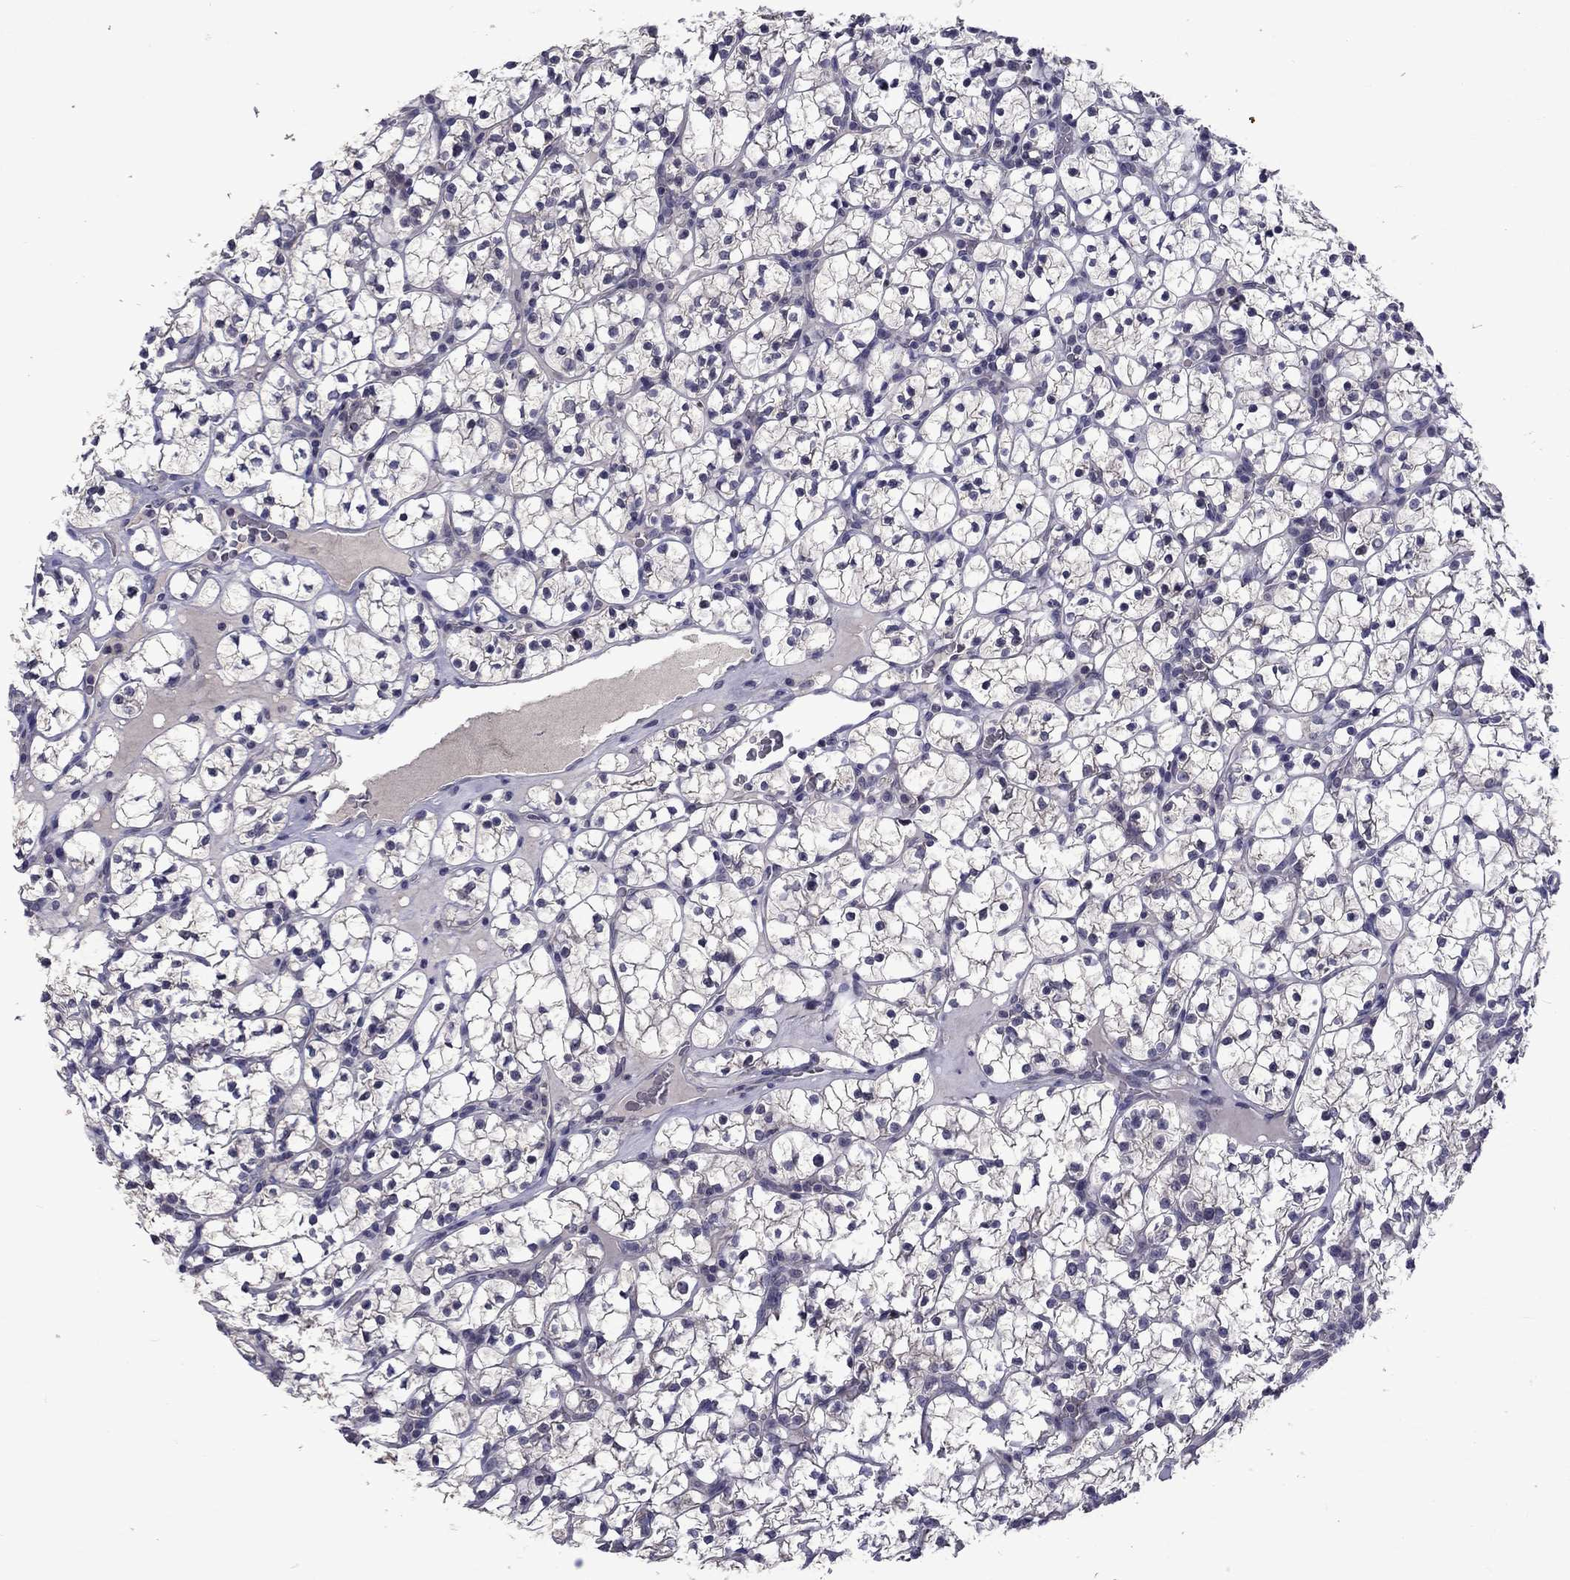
{"staining": {"intensity": "negative", "quantity": "none", "location": "none"}, "tissue": "renal cancer", "cell_type": "Tumor cells", "image_type": "cancer", "snomed": [{"axis": "morphology", "description": "Adenocarcinoma, NOS"}, {"axis": "topography", "description": "Kidney"}], "caption": "DAB immunohistochemical staining of human adenocarcinoma (renal) displays no significant expression in tumor cells.", "gene": "SNTA1", "patient": {"sex": "female", "age": 89}}